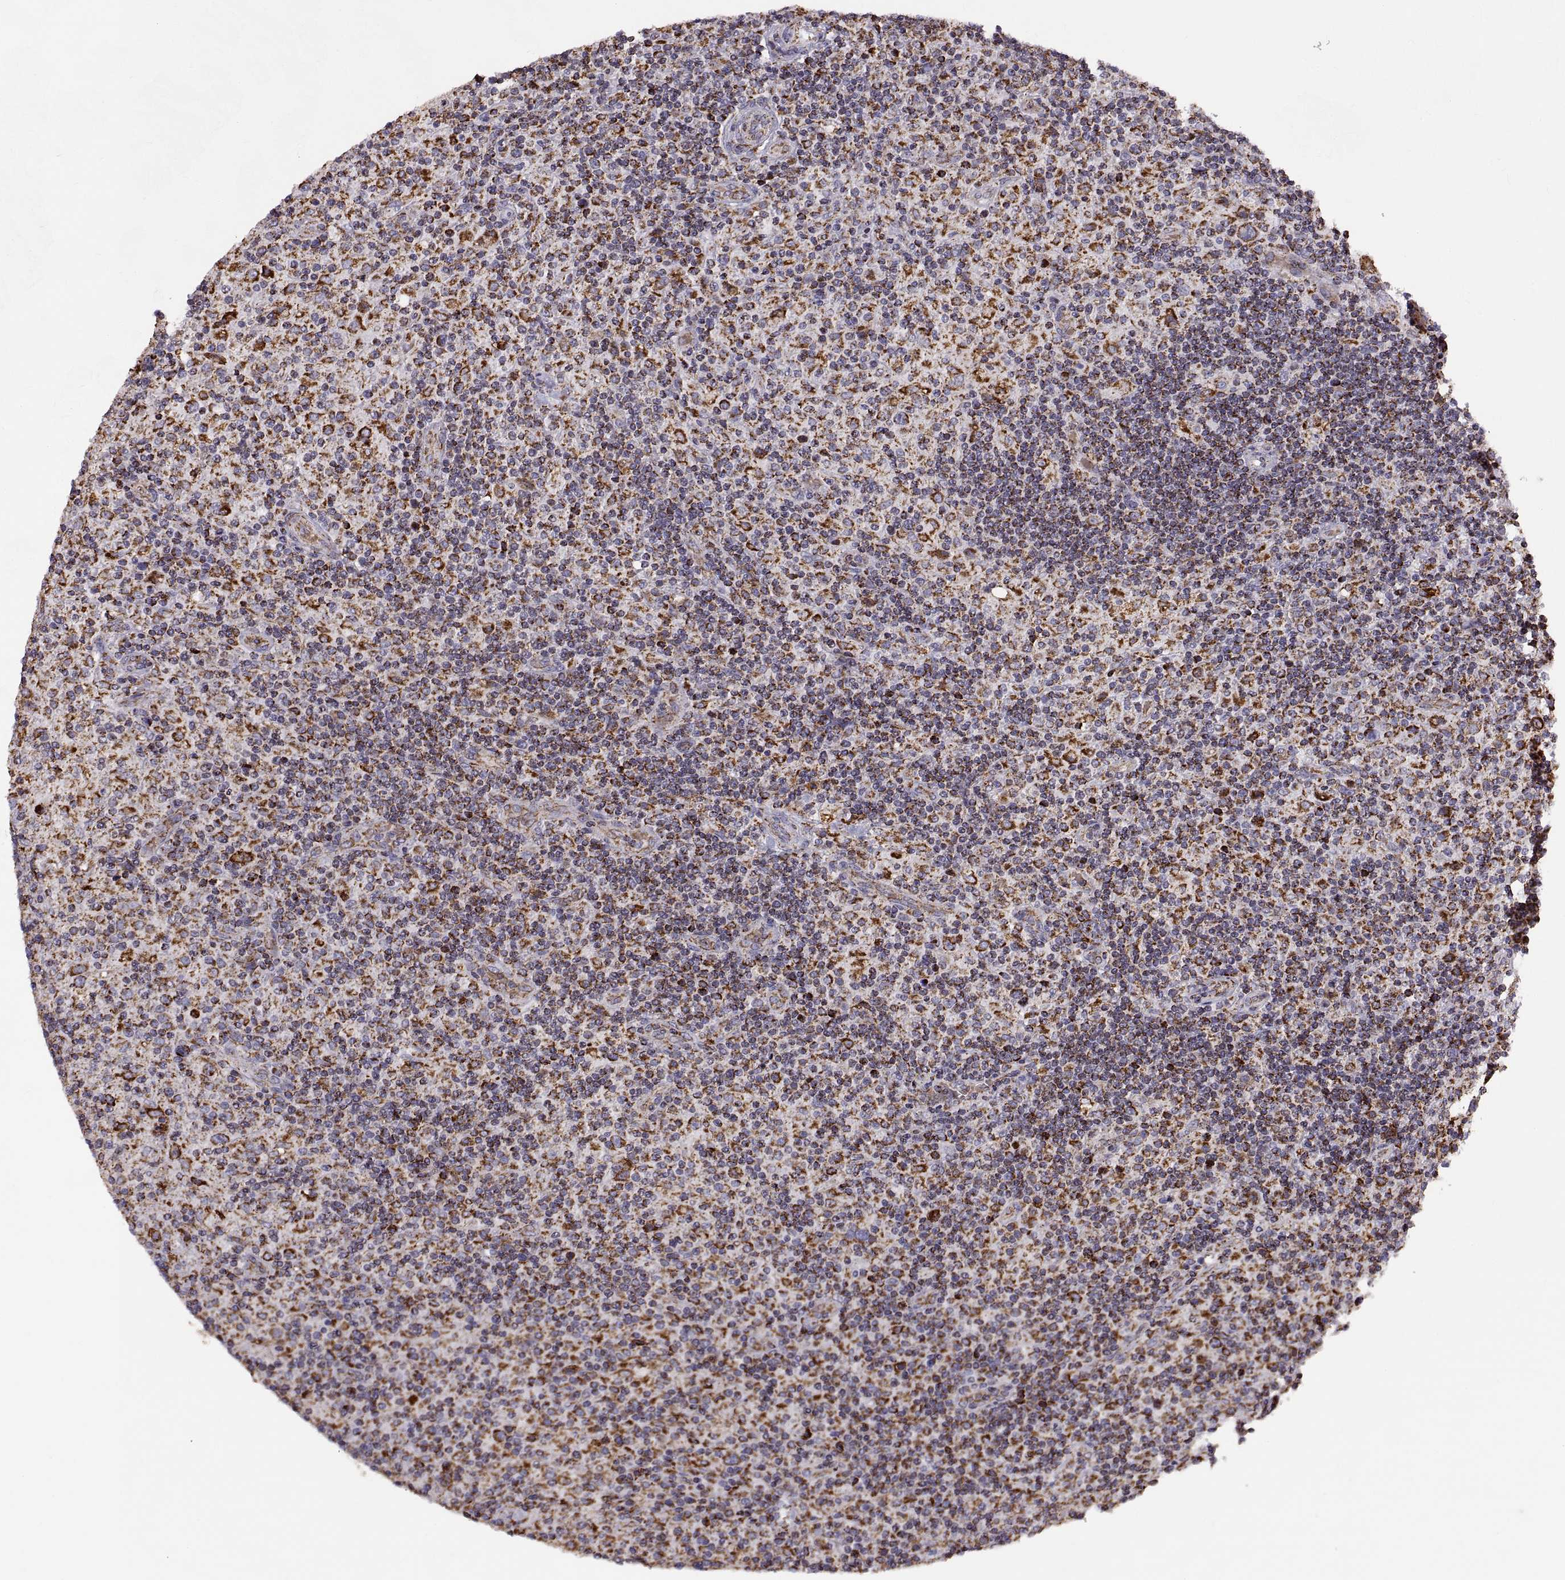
{"staining": {"intensity": "strong", "quantity": ">75%", "location": "cytoplasmic/membranous"}, "tissue": "lymphoma", "cell_type": "Tumor cells", "image_type": "cancer", "snomed": [{"axis": "morphology", "description": "Hodgkin's disease, NOS"}, {"axis": "topography", "description": "Lymph node"}], "caption": "A brown stain labels strong cytoplasmic/membranous positivity of a protein in human Hodgkin's disease tumor cells. Nuclei are stained in blue.", "gene": "ARSD", "patient": {"sex": "male", "age": 70}}